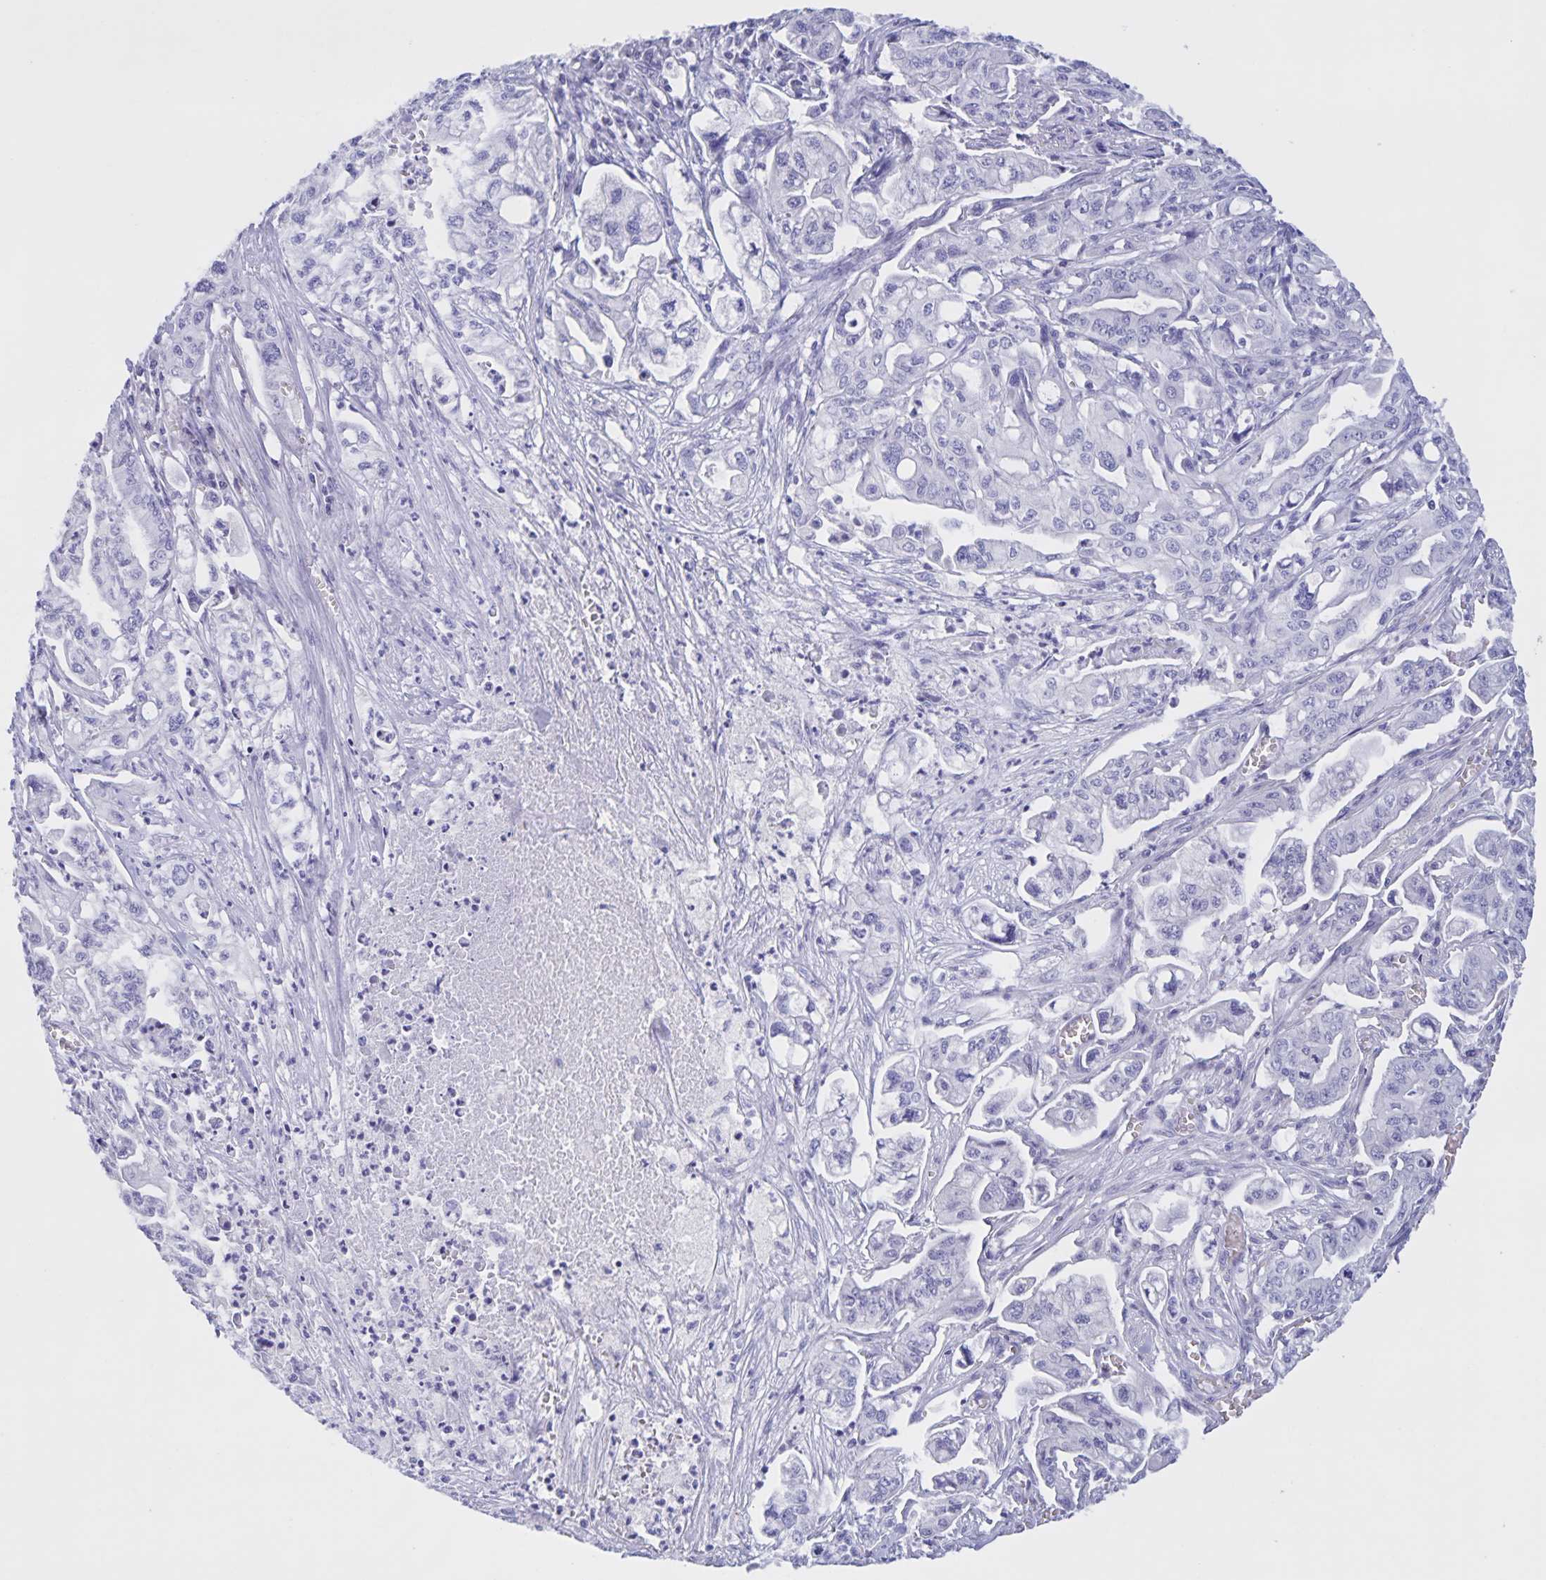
{"staining": {"intensity": "negative", "quantity": "none", "location": "none"}, "tissue": "pancreatic cancer", "cell_type": "Tumor cells", "image_type": "cancer", "snomed": [{"axis": "morphology", "description": "Adenocarcinoma, NOS"}, {"axis": "topography", "description": "Pancreas"}], "caption": "Pancreatic cancer was stained to show a protein in brown. There is no significant positivity in tumor cells.", "gene": "DMGDH", "patient": {"sex": "male", "age": 68}}